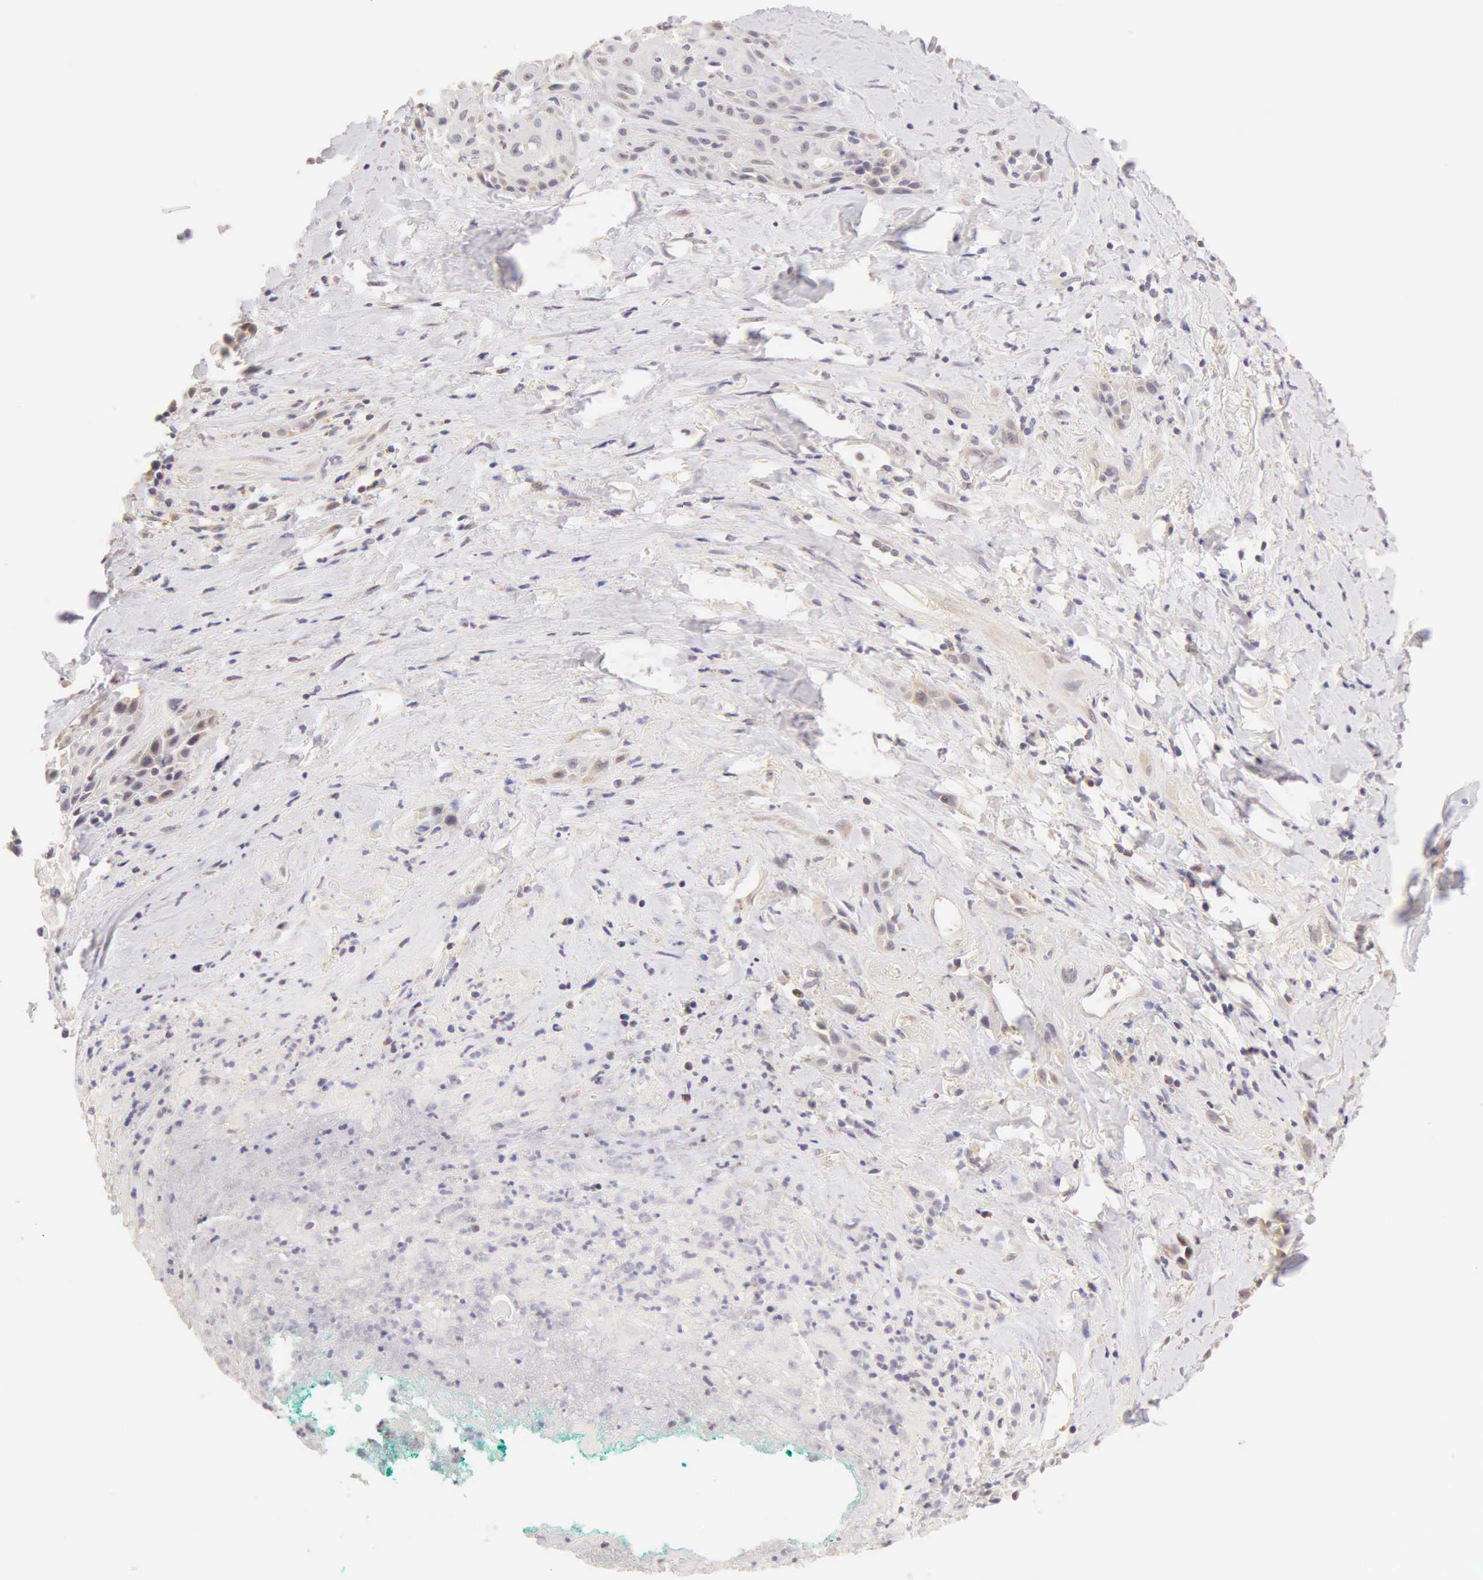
{"staining": {"intensity": "weak", "quantity": "<25%", "location": "cytoplasmic/membranous"}, "tissue": "skin cancer", "cell_type": "Tumor cells", "image_type": "cancer", "snomed": [{"axis": "morphology", "description": "Squamous cell carcinoma, NOS"}, {"axis": "topography", "description": "Skin"}, {"axis": "topography", "description": "Anal"}], "caption": "A high-resolution histopathology image shows immunohistochemistry staining of skin cancer, which shows no significant expression in tumor cells. (Stains: DAB IHC with hematoxylin counter stain, Microscopy: brightfield microscopy at high magnification).", "gene": "ESR1", "patient": {"sex": "male", "age": 64}}